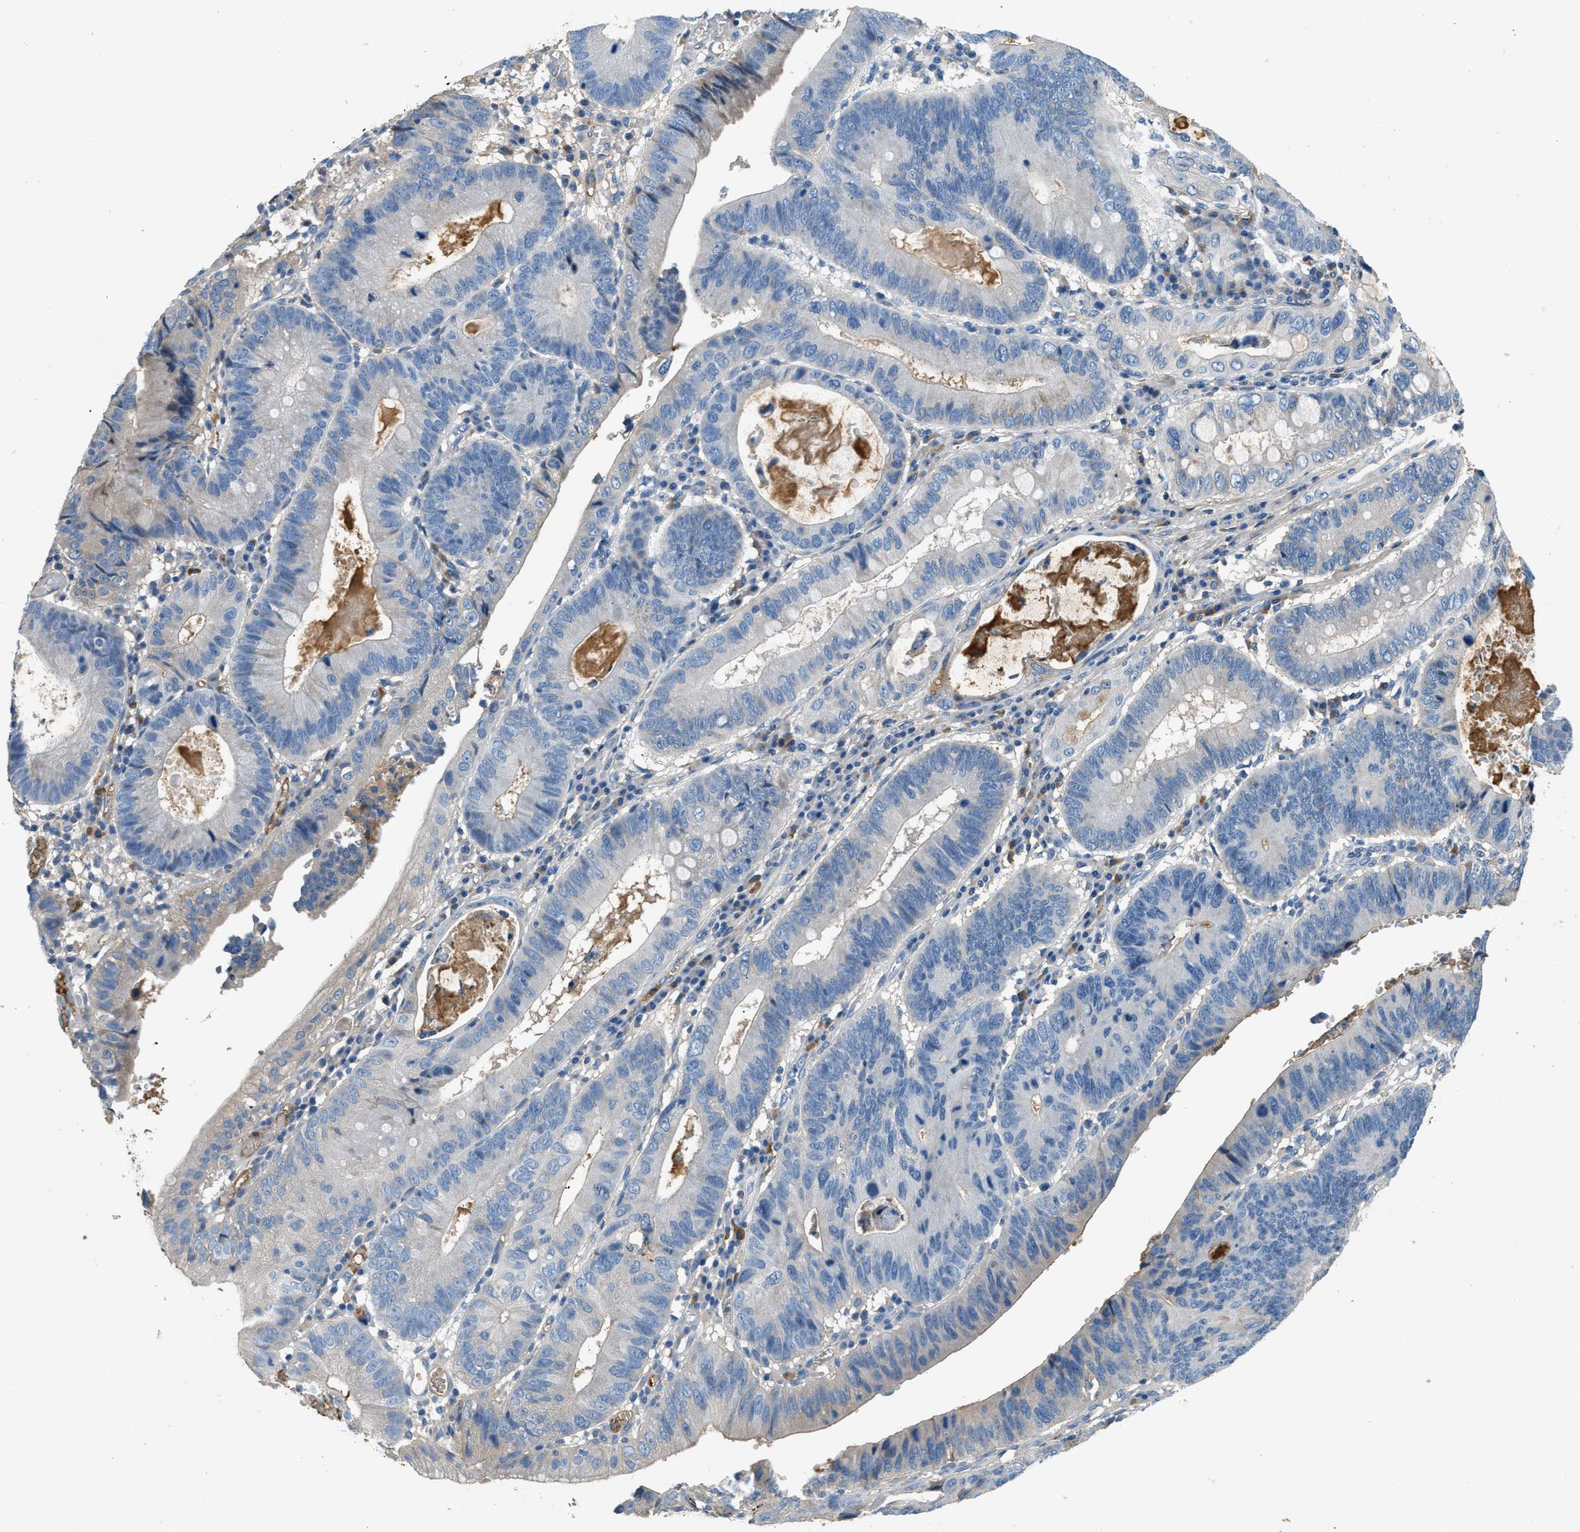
{"staining": {"intensity": "weak", "quantity": "<25%", "location": "cytoplasmic/membranous"}, "tissue": "stomach cancer", "cell_type": "Tumor cells", "image_type": "cancer", "snomed": [{"axis": "morphology", "description": "Adenocarcinoma, NOS"}, {"axis": "topography", "description": "Stomach"}], "caption": "A histopathology image of adenocarcinoma (stomach) stained for a protein demonstrates no brown staining in tumor cells.", "gene": "STC1", "patient": {"sex": "male", "age": 59}}